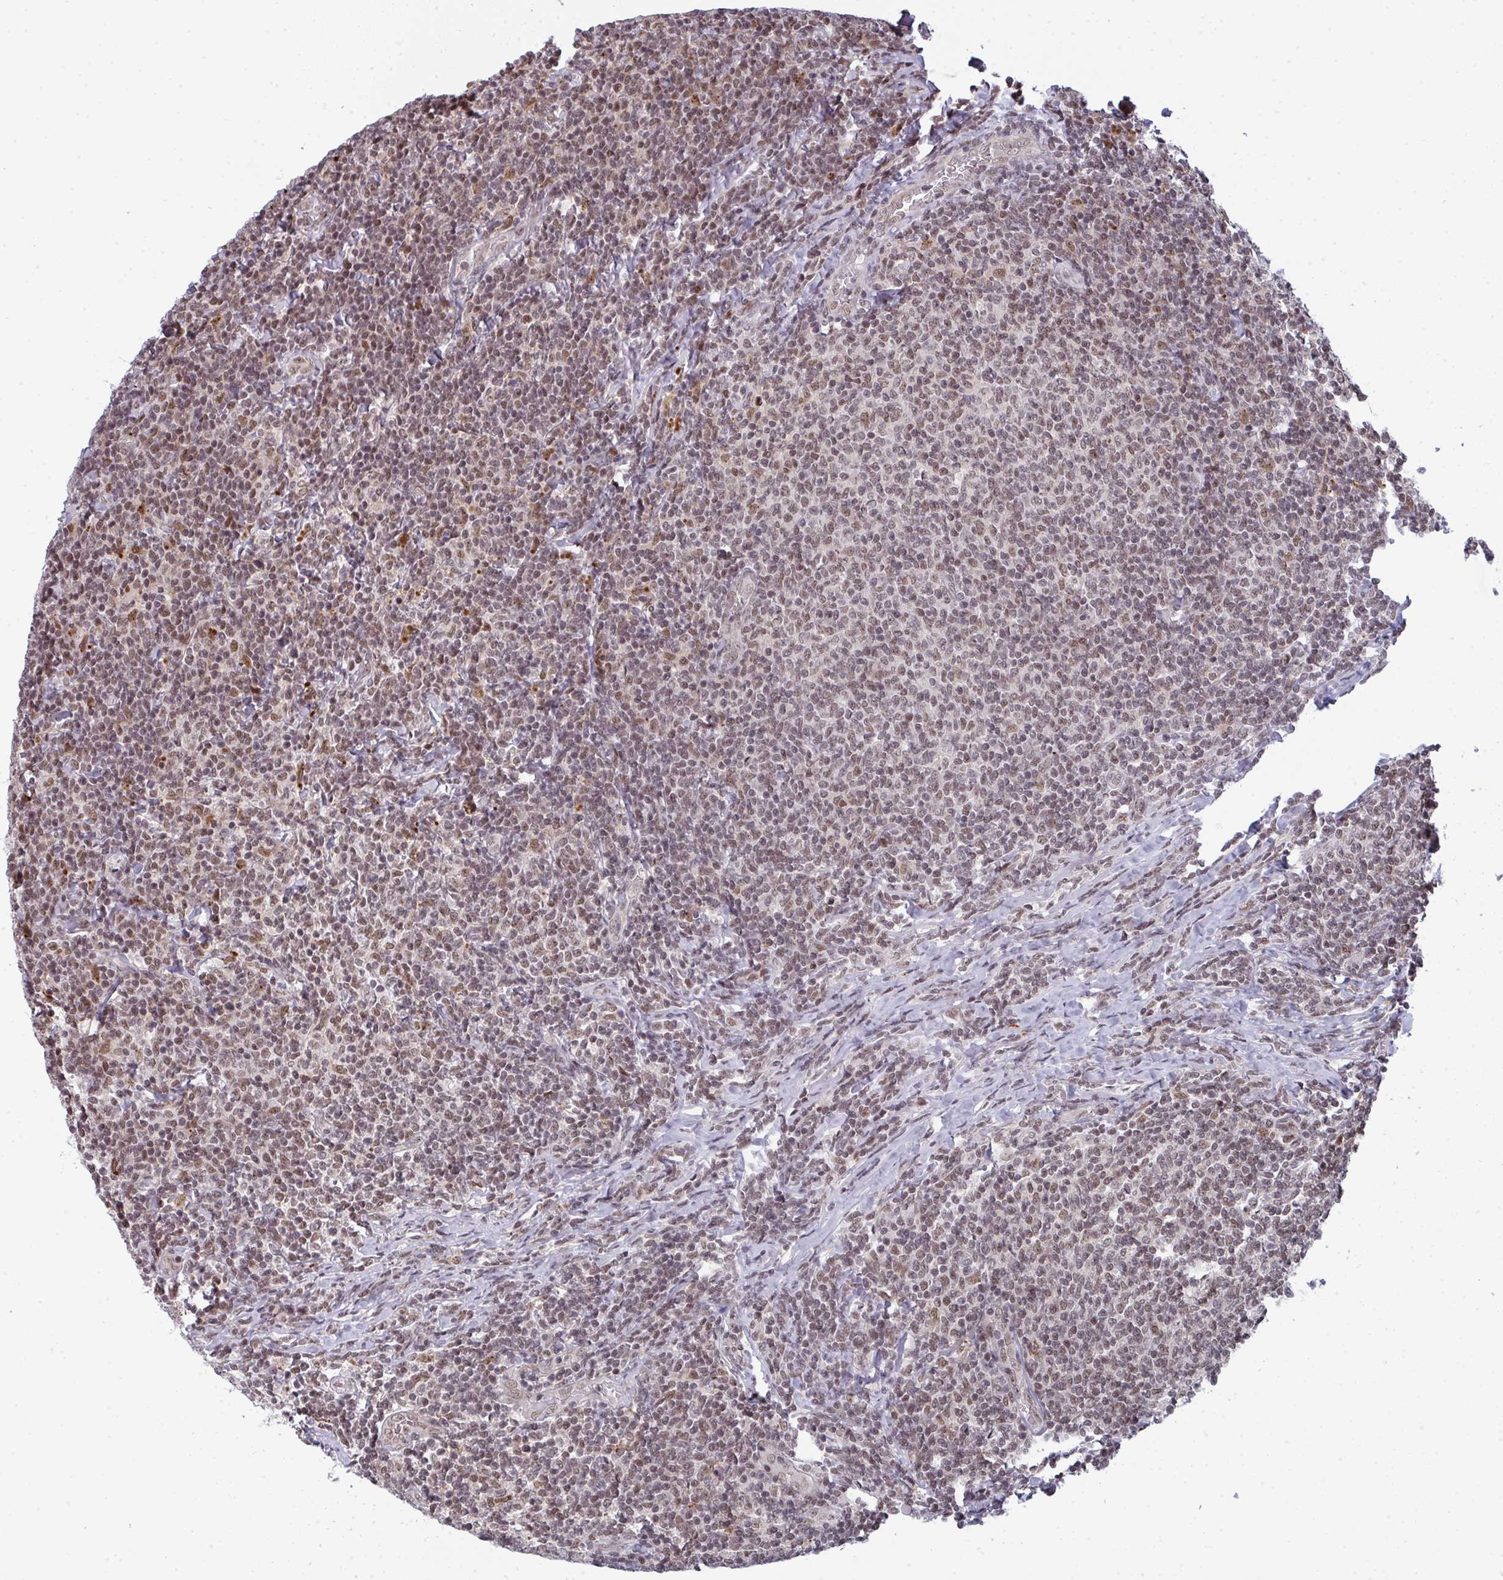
{"staining": {"intensity": "moderate", "quantity": ">75%", "location": "nuclear"}, "tissue": "lymphoma", "cell_type": "Tumor cells", "image_type": "cancer", "snomed": [{"axis": "morphology", "description": "Malignant lymphoma, non-Hodgkin's type, Low grade"}, {"axis": "topography", "description": "Lymph node"}], "caption": "Moderate nuclear staining is identified in about >75% of tumor cells in lymphoma.", "gene": "ATF1", "patient": {"sex": "male", "age": 52}}